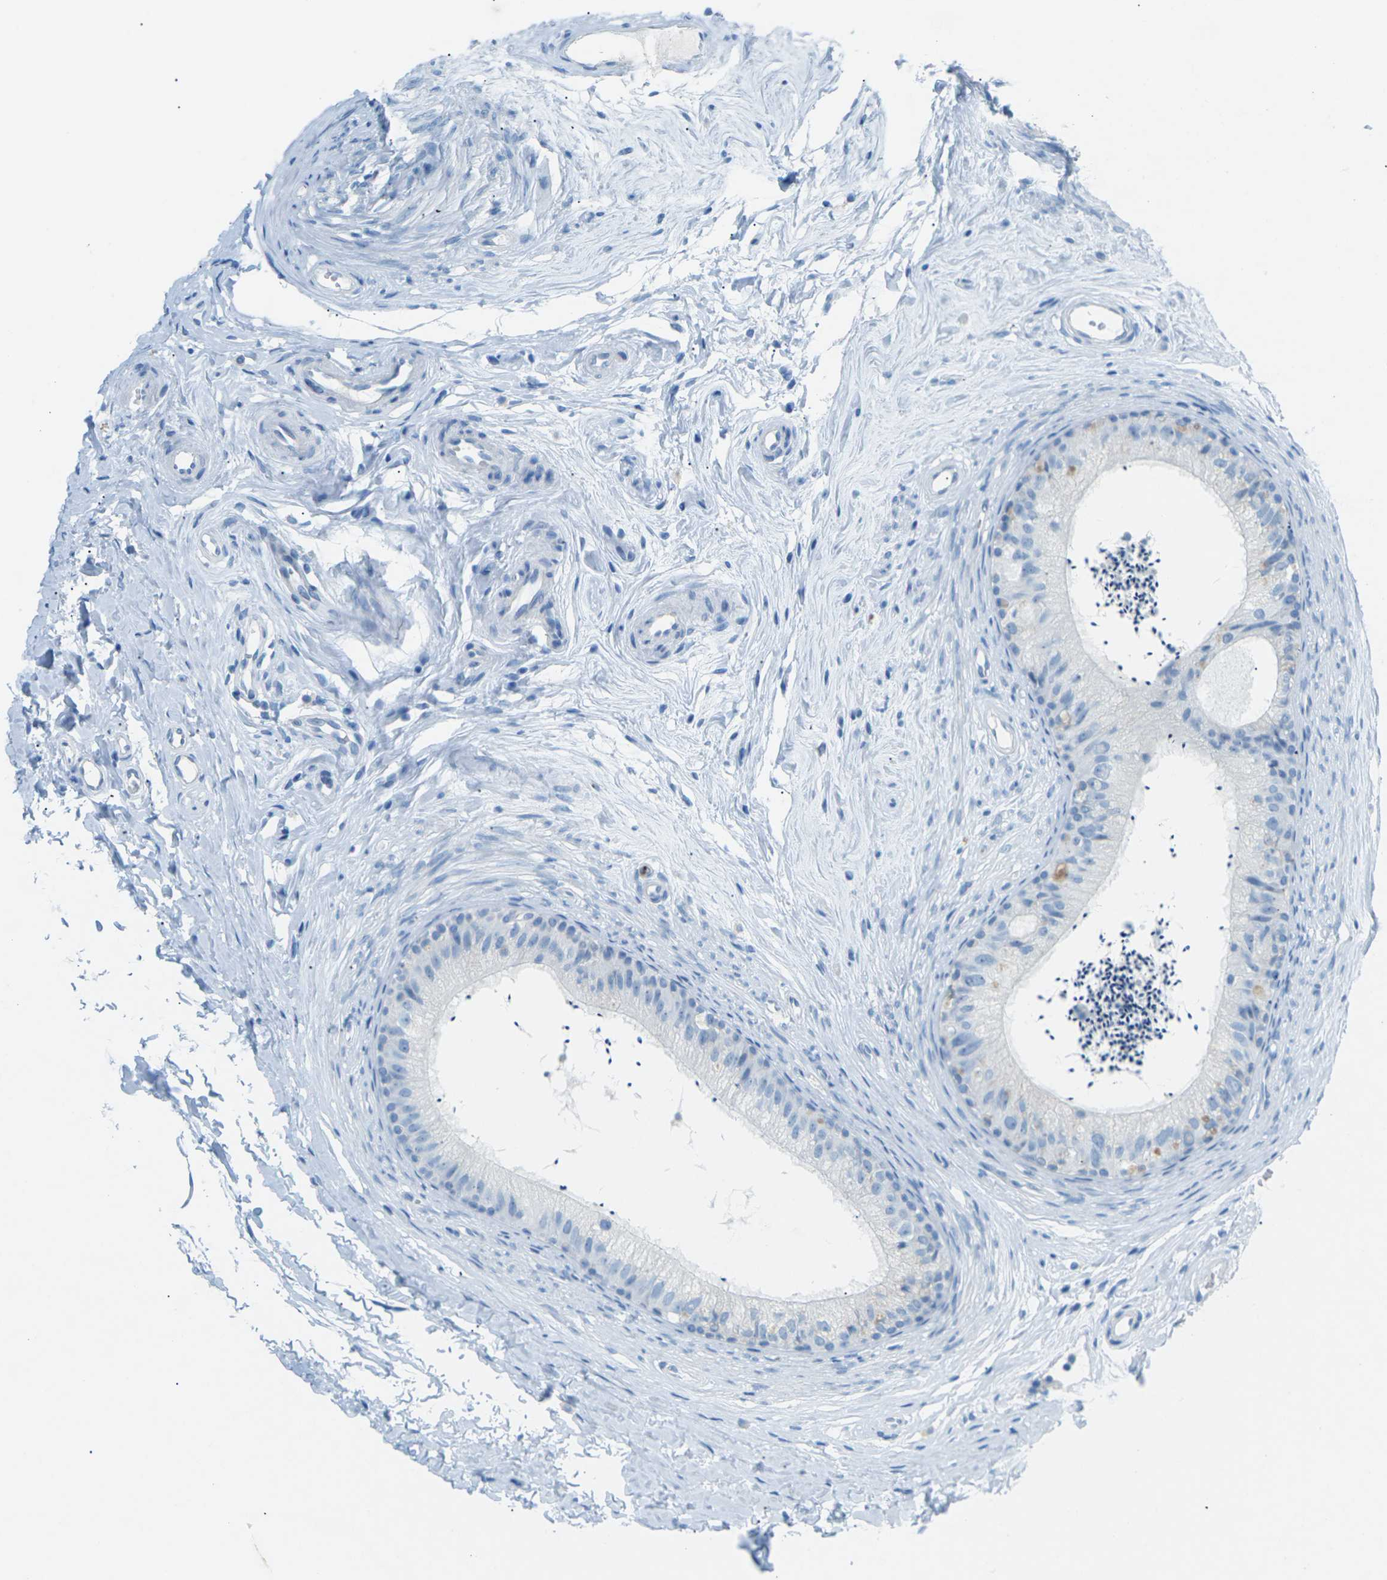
{"staining": {"intensity": "weak", "quantity": "<25%", "location": "cytoplasmic/membranous"}, "tissue": "epididymis", "cell_type": "Glandular cells", "image_type": "normal", "snomed": [{"axis": "morphology", "description": "Normal tissue, NOS"}, {"axis": "topography", "description": "Epididymis"}], "caption": "There is no significant positivity in glandular cells of epididymis. (Stains: DAB IHC with hematoxylin counter stain, Microscopy: brightfield microscopy at high magnification).", "gene": "CDH16", "patient": {"sex": "male", "age": 56}}